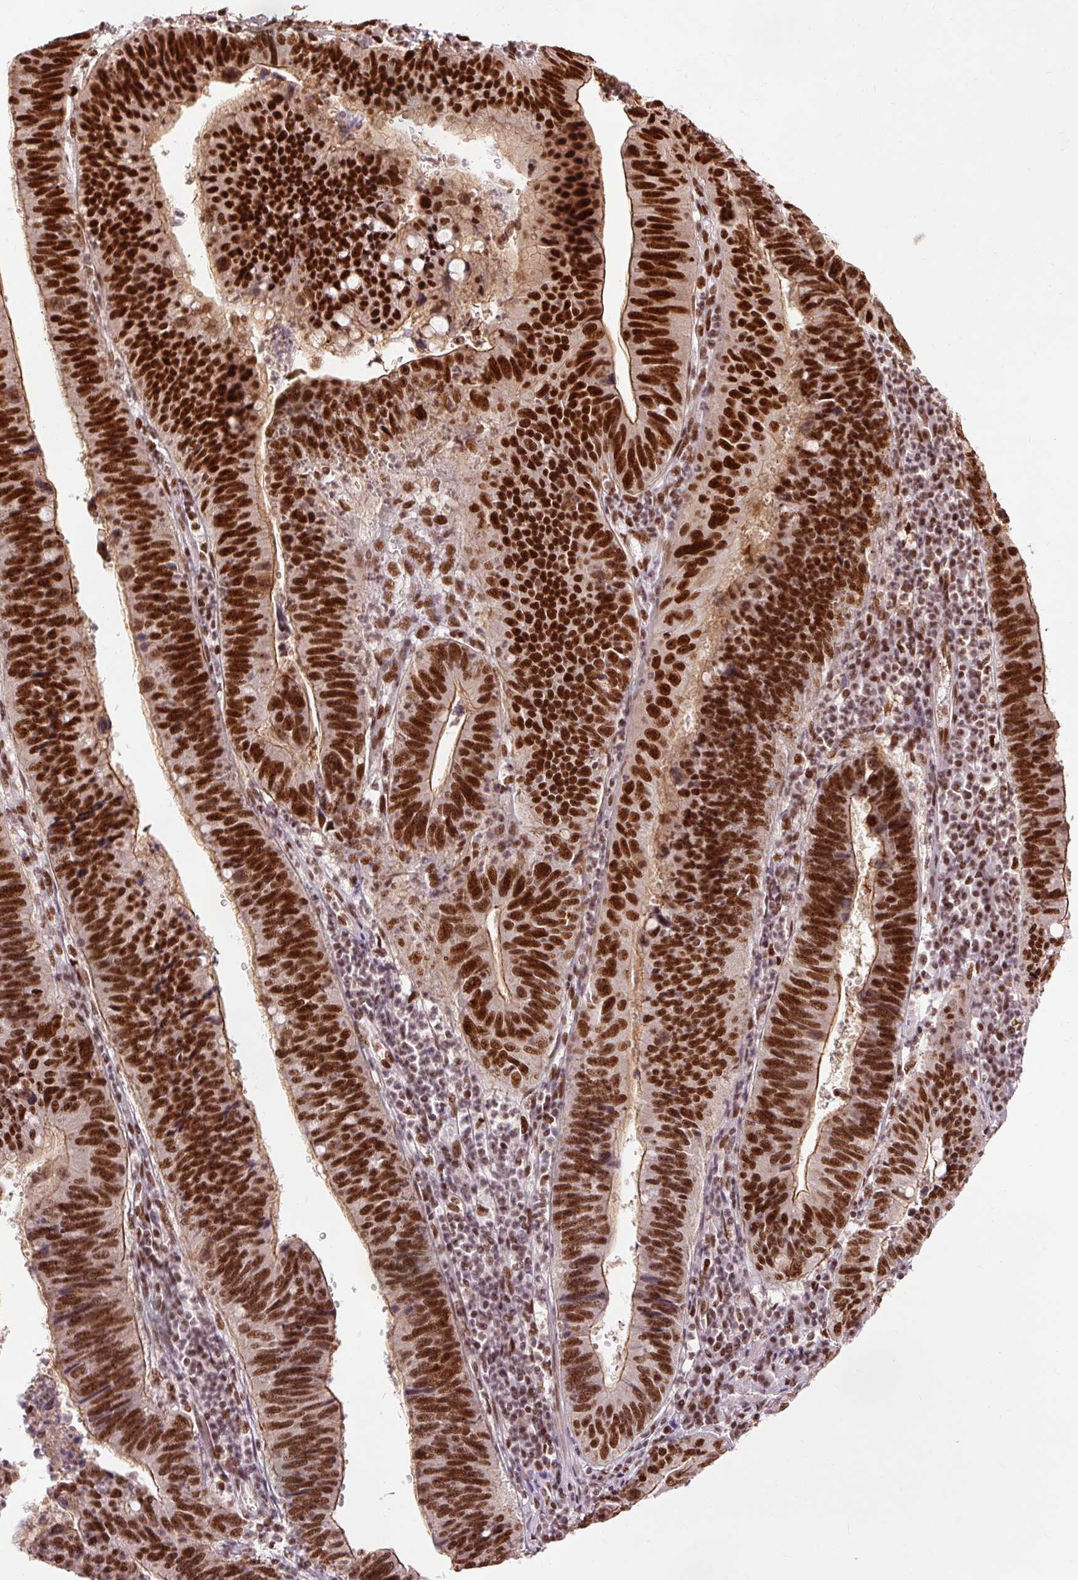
{"staining": {"intensity": "strong", "quantity": ">75%", "location": "cytoplasmic/membranous,nuclear"}, "tissue": "stomach cancer", "cell_type": "Tumor cells", "image_type": "cancer", "snomed": [{"axis": "morphology", "description": "Adenocarcinoma, NOS"}, {"axis": "topography", "description": "Stomach"}], "caption": "The photomicrograph shows immunohistochemical staining of stomach cancer (adenocarcinoma). There is strong cytoplasmic/membranous and nuclear positivity is seen in about >75% of tumor cells. (DAB = brown stain, brightfield microscopy at high magnification).", "gene": "ZBTB44", "patient": {"sex": "male", "age": 59}}